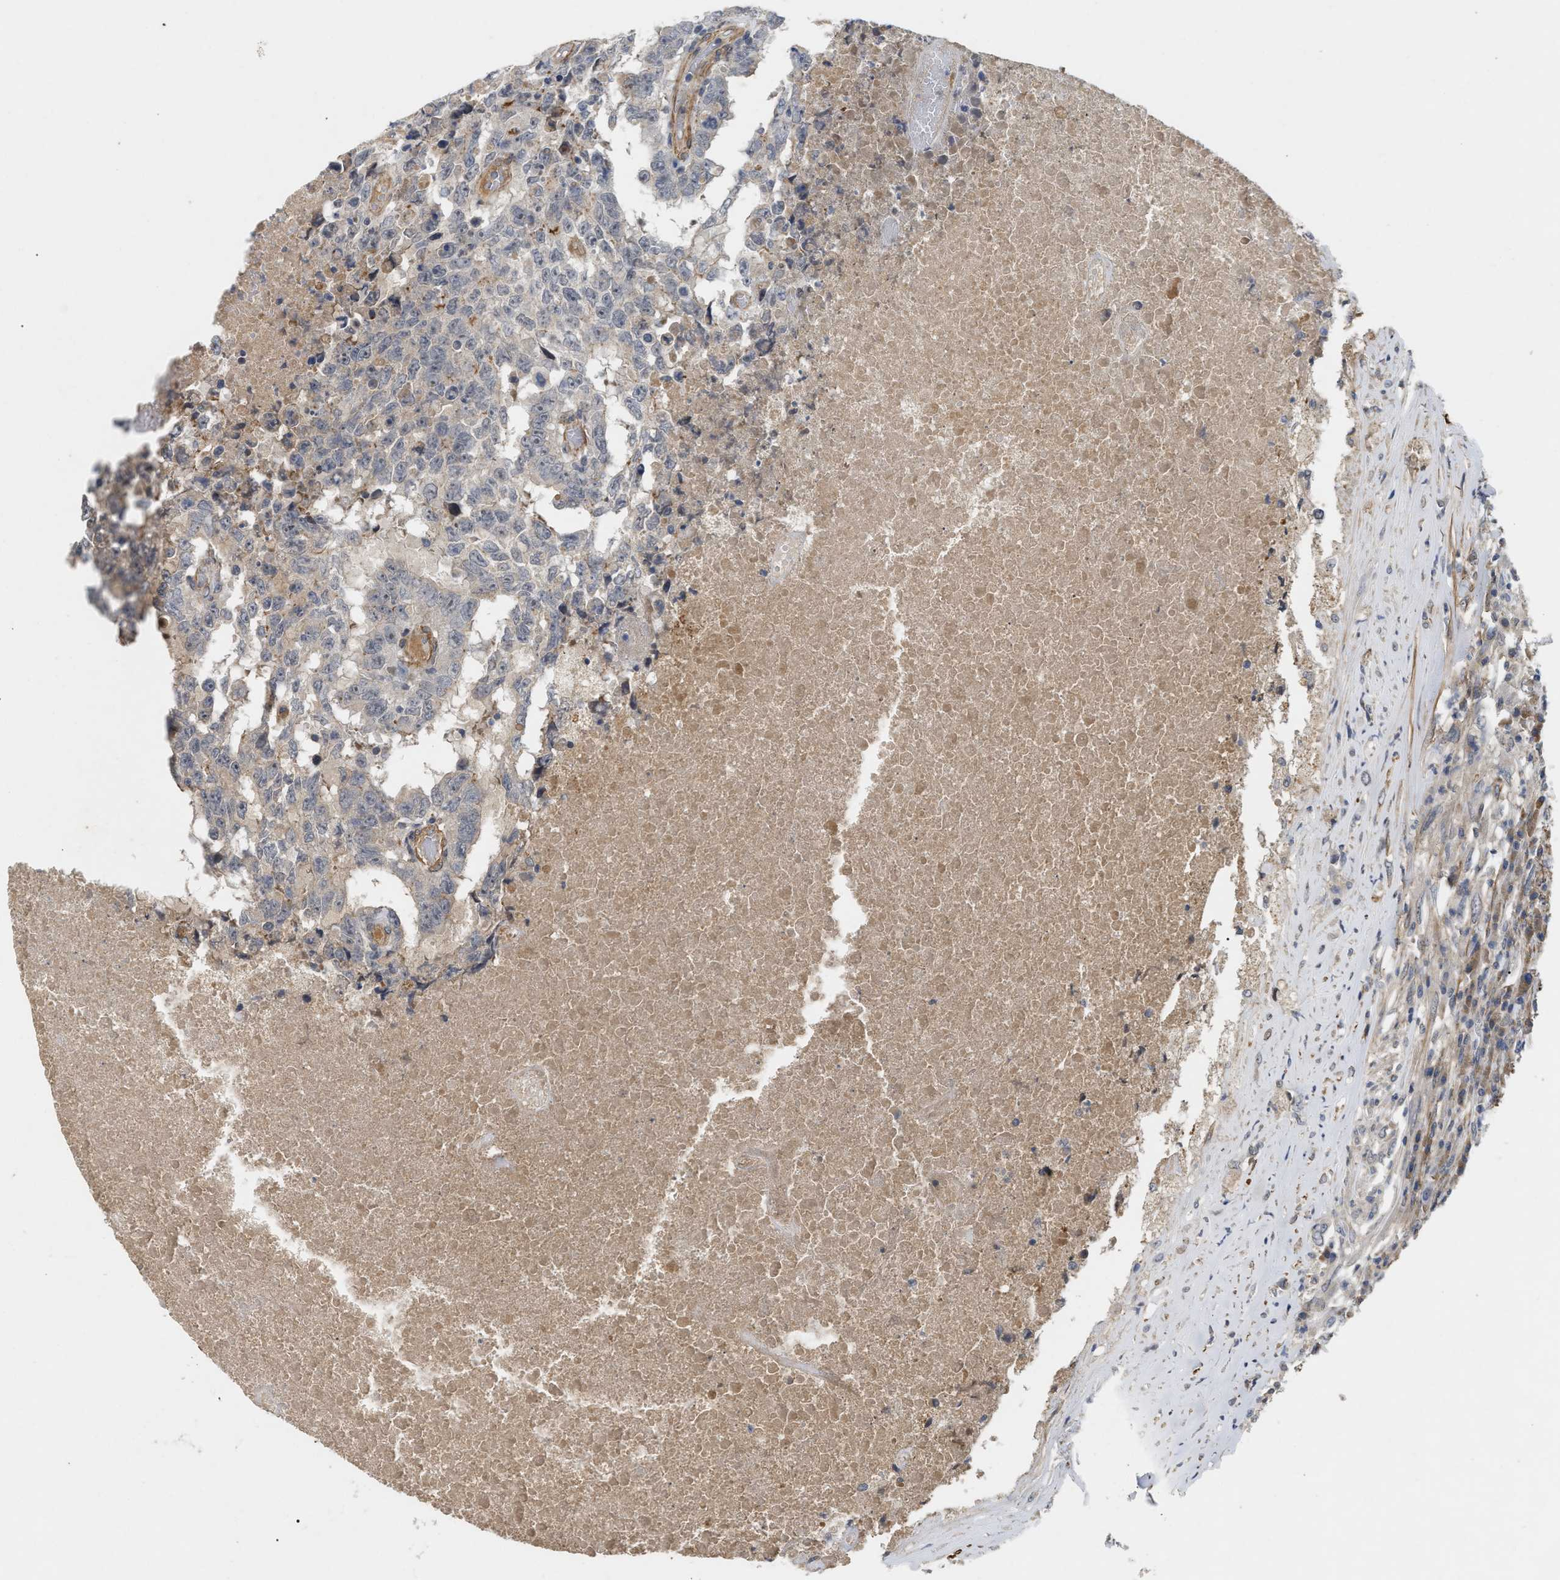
{"staining": {"intensity": "negative", "quantity": "none", "location": "none"}, "tissue": "testis cancer", "cell_type": "Tumor cells", "image_type": "cancer", "snomed": [{"axis": "morphology", "description": "Necrosis, NOS"}, {"axis": "morphology", "description": "Carcinoma, Embryonal, NOS"}, {"axis": "topography", "description": "Testis"}], "caption": "A photomicrograph of testis embryonal carcinoma stained for a protein shows no brown staining in tumor cells. Nuclei are stained in blue.", "gene": "ST6GALNAC6", "patient": {"sex": "male", "age": 19}}